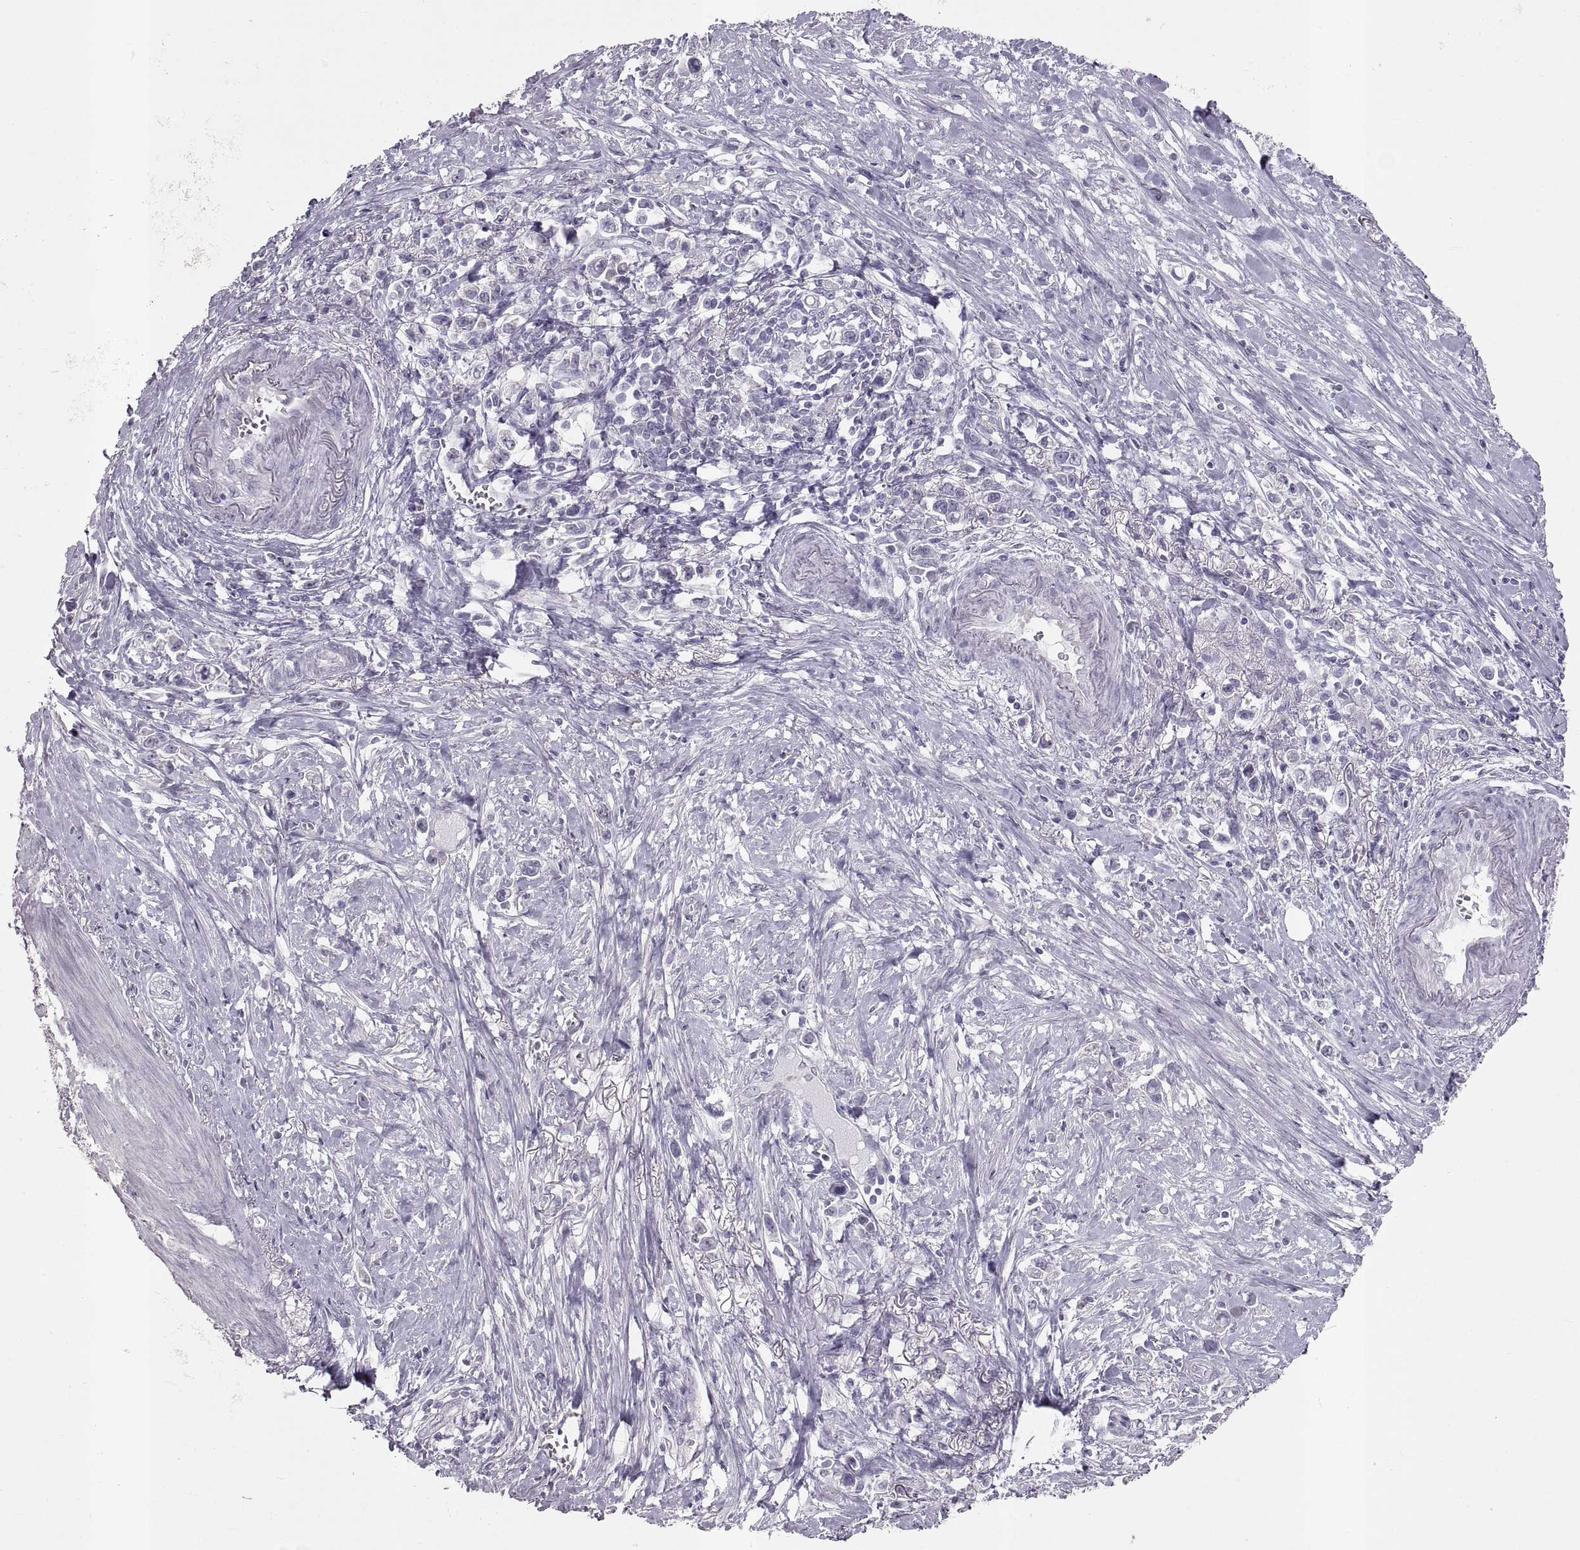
{"staining": {"intensity": "negative", "quantity": "none", "location": "none"}, "tissue": "stomach cancer", "cell_type": "Tumor cells", "image_type": "cancer", "snomed": [{"axis": "morphology", "description": "Adenocarcinoma, NOS"}, {"axis": "topography", "description": "Stomach"}], "caption": "A photomicrograph of human stomach cancer (adenocarcinoma) is negative for staining in tumor cells. (DAB IHC with hematoxylin counter stain).", "gene": "WBP2NL", "patient": {"sex": "male", "age": 63}}